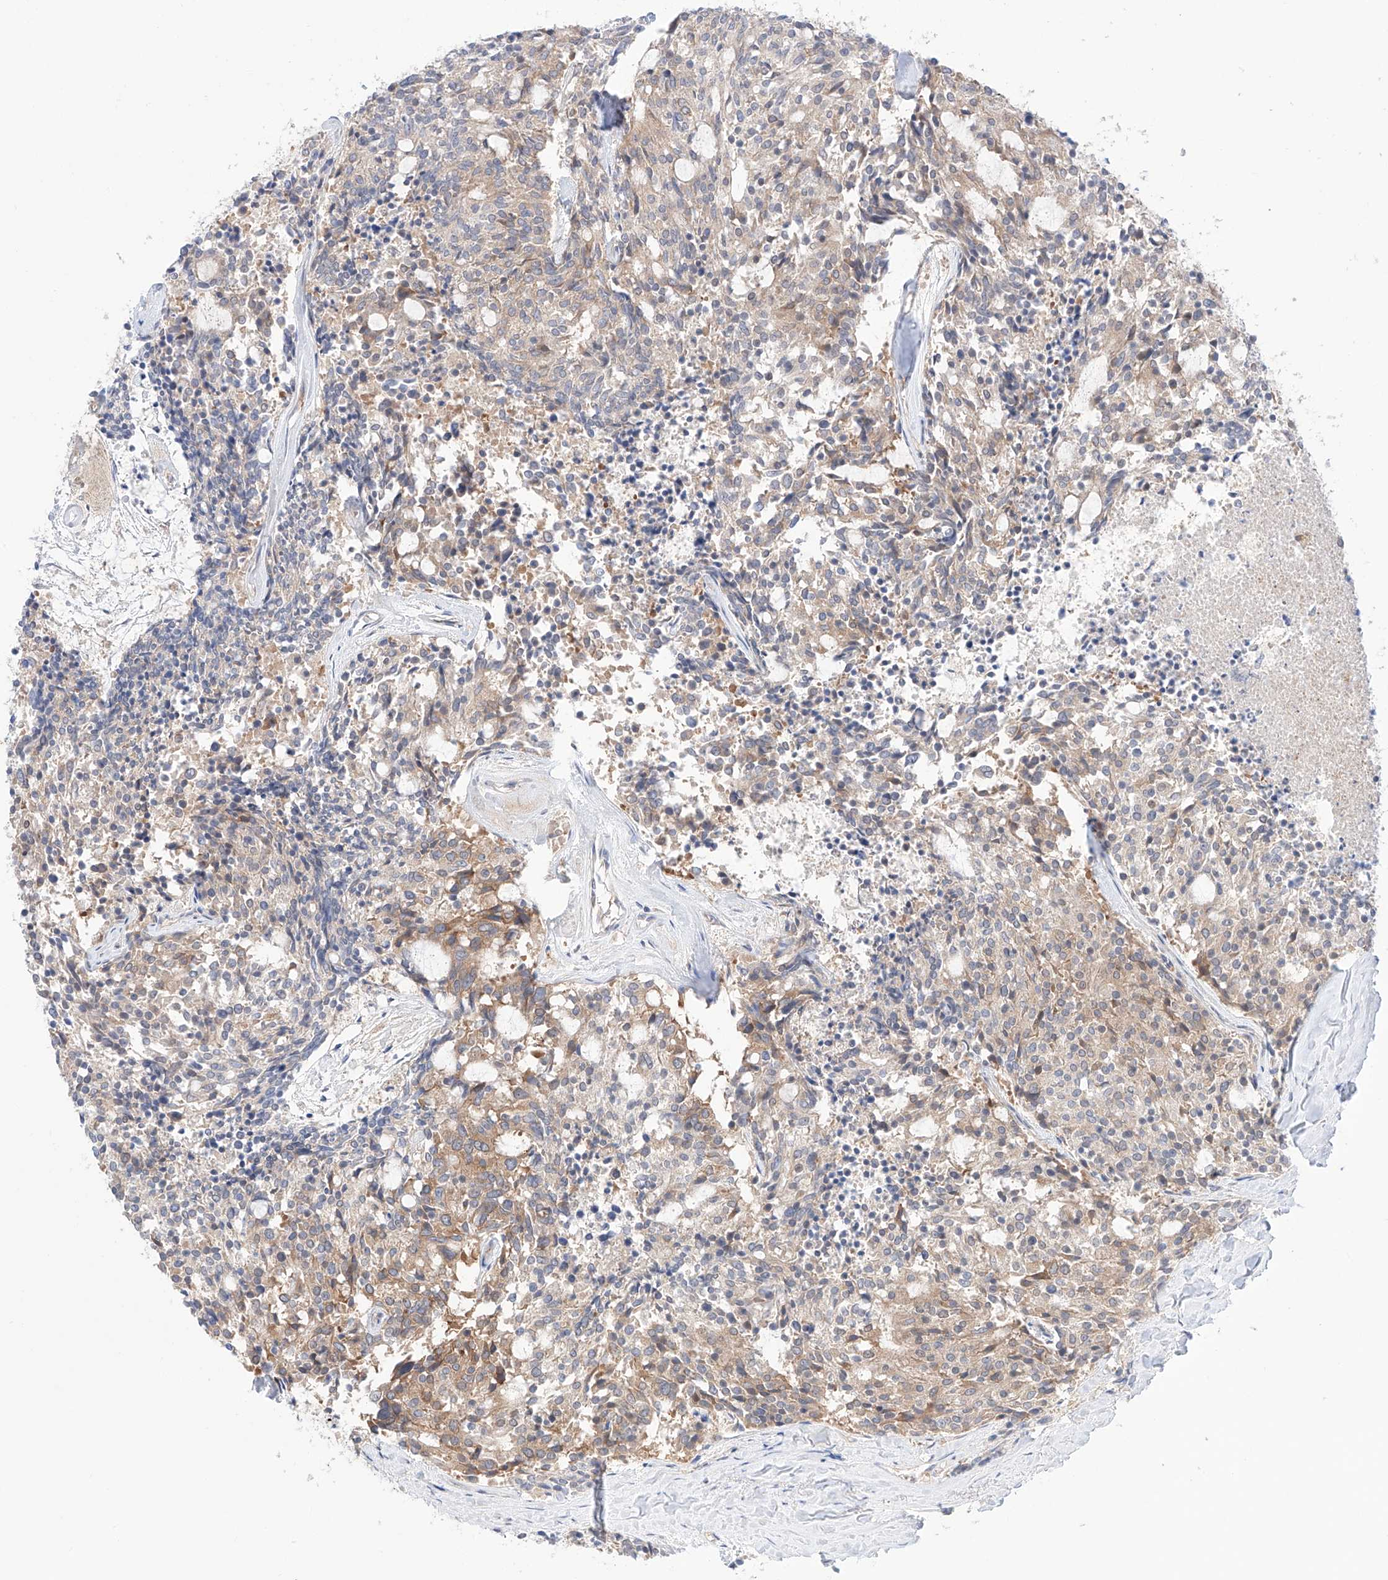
{"staining": {"intensity": "weak", "quantity": "25%-75%", "location": "cytoplasmic/membranous"}, "tissue": "carcinoid", "cell_type": "Tumor cells", "image_type": "cancer", "snomed": [{"axis": "morphology", "description": "Carcinoid, malignant, NOS"}, {"axis": "topography", "description": "Pancreas"}], "caption": "Carcinoid (malignant) tissue demonstrates weak cytoplasmic/membranous positivity in approximately 25%-75% of tumor cells, visualized by immunohistochemistry.", "gene": "PGGT1B", "patient": {"sex": "female", "age": 54}}